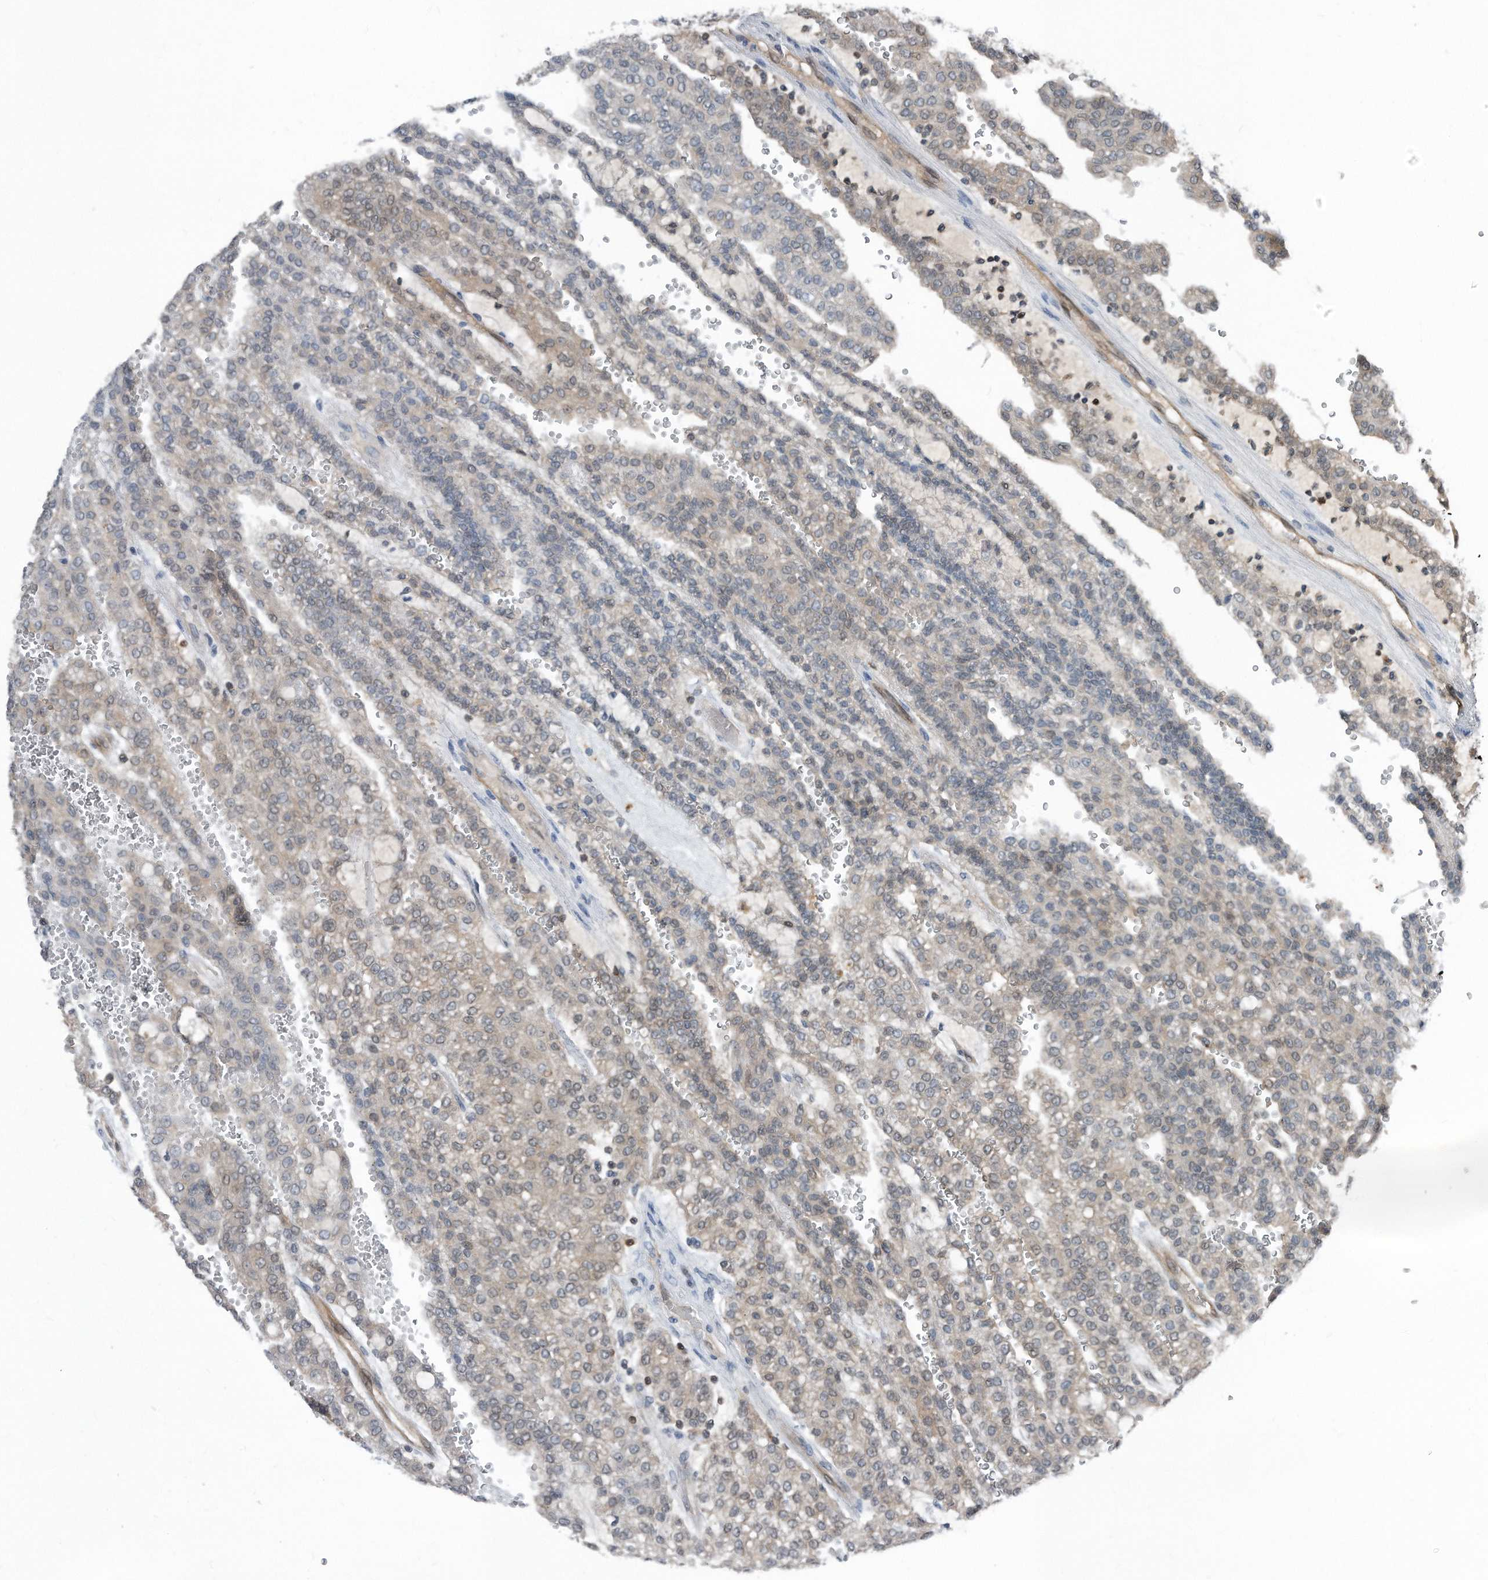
{"staining": {"intensity": "weak", "quantity": "25%-75%", "location": "cytoplasmic/membranous,nuclear"}, "tissue": "renal cancer", "cell_type": "Tumor cells", "image_type": "cancer", "snomed": [{"axis": "morphology", "description": "Adenocarcinoma, NOS"}, {"axis": "topography", "description": "Kidney"}], "caption": "Immunohistochemistry of renal adenocarcinoma shows low levels of weak cytoplasmic/membranous and nuclear staining in about 25%-75% of tumor cells.", "gene": "MAP2K6", "patient": {"sex": "male", "age": 63}}